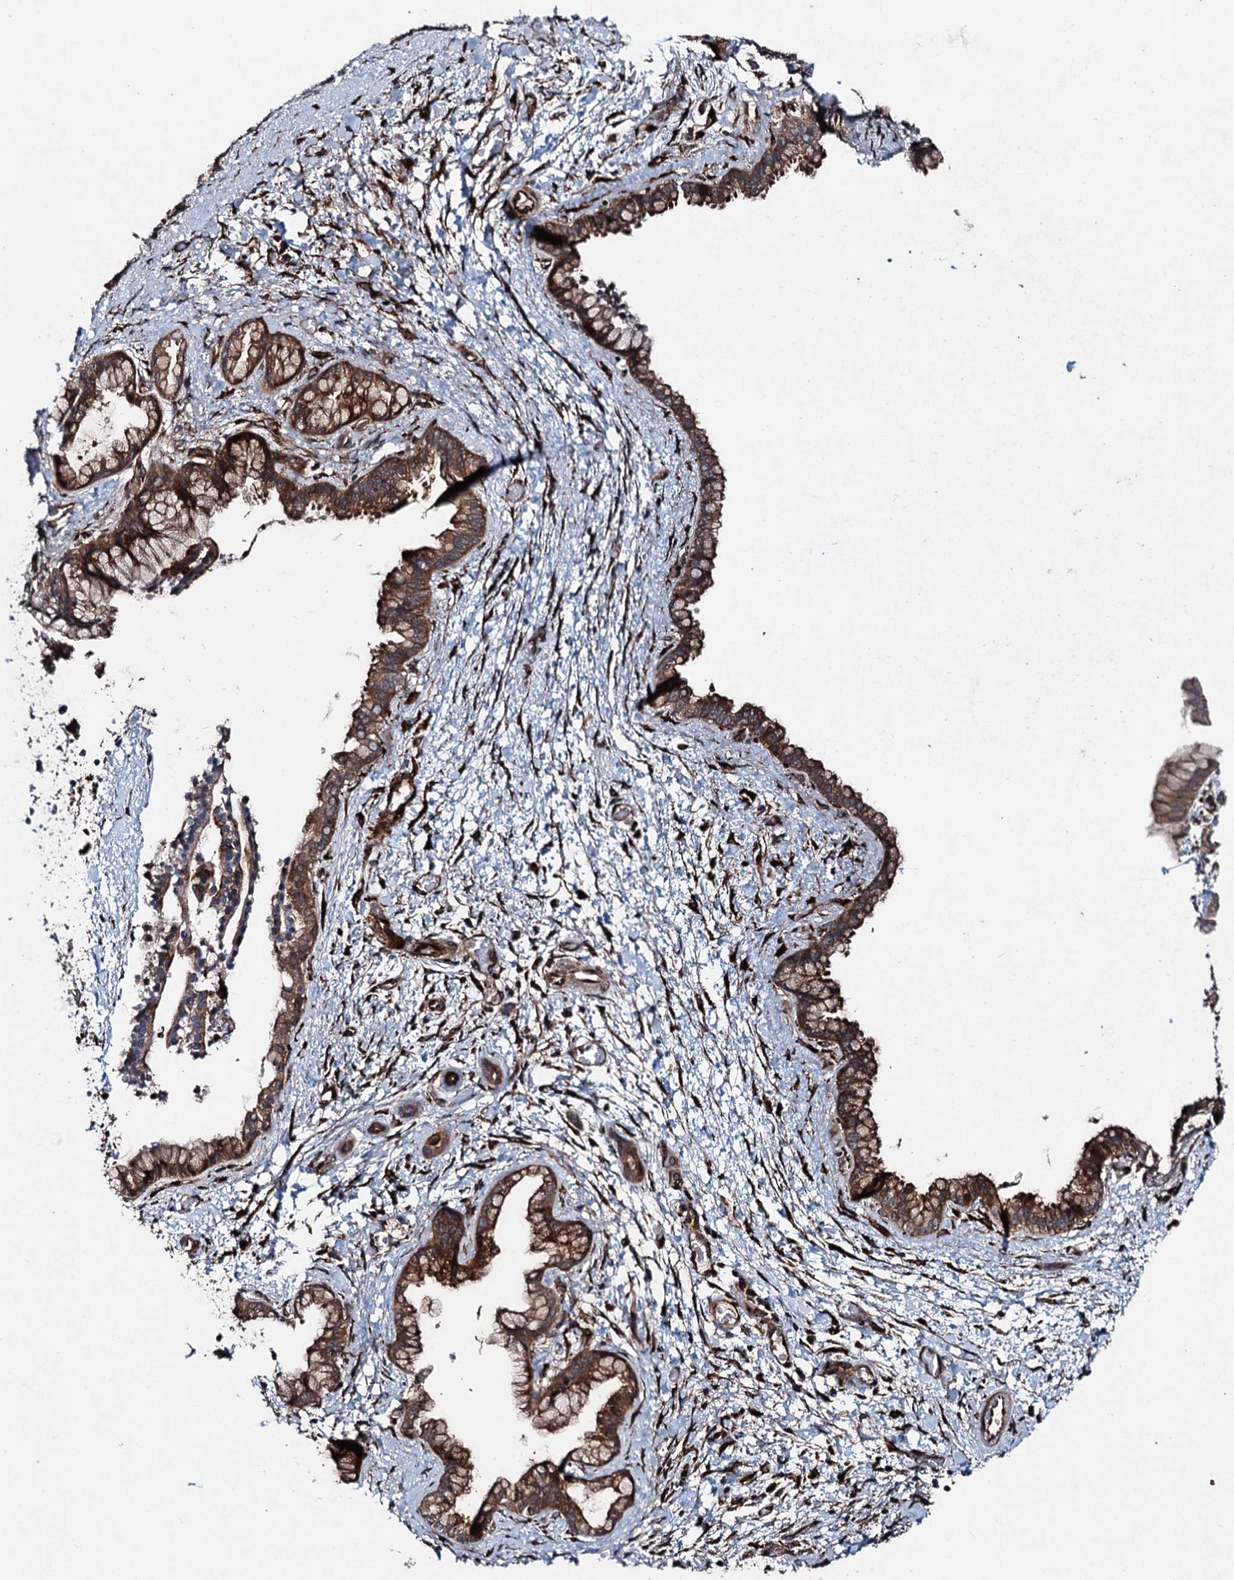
{"staining": {"intensity": "strong", "quantity": ">75%", "location": "cytoplasmic/membranous"}, "tissue": "pancreatic cancer", "cell_type": "Tumor cells", "image_type": "cancer", "snomed": [{"axis": "morphology", "description": "Adenocarcinoma, NOS"}, {"axis": "topography", "description": "Pancreas"}], "caption": "This photomicrograph displays immunohistochemistry (IHC) staining of adenocarcinoma (pancreatic), with high strong cytoplasmic/membranous expression in about >75% of tumor cells.", "gene": "DDIAS", "patient": {"sex": "female", "age": 78}}